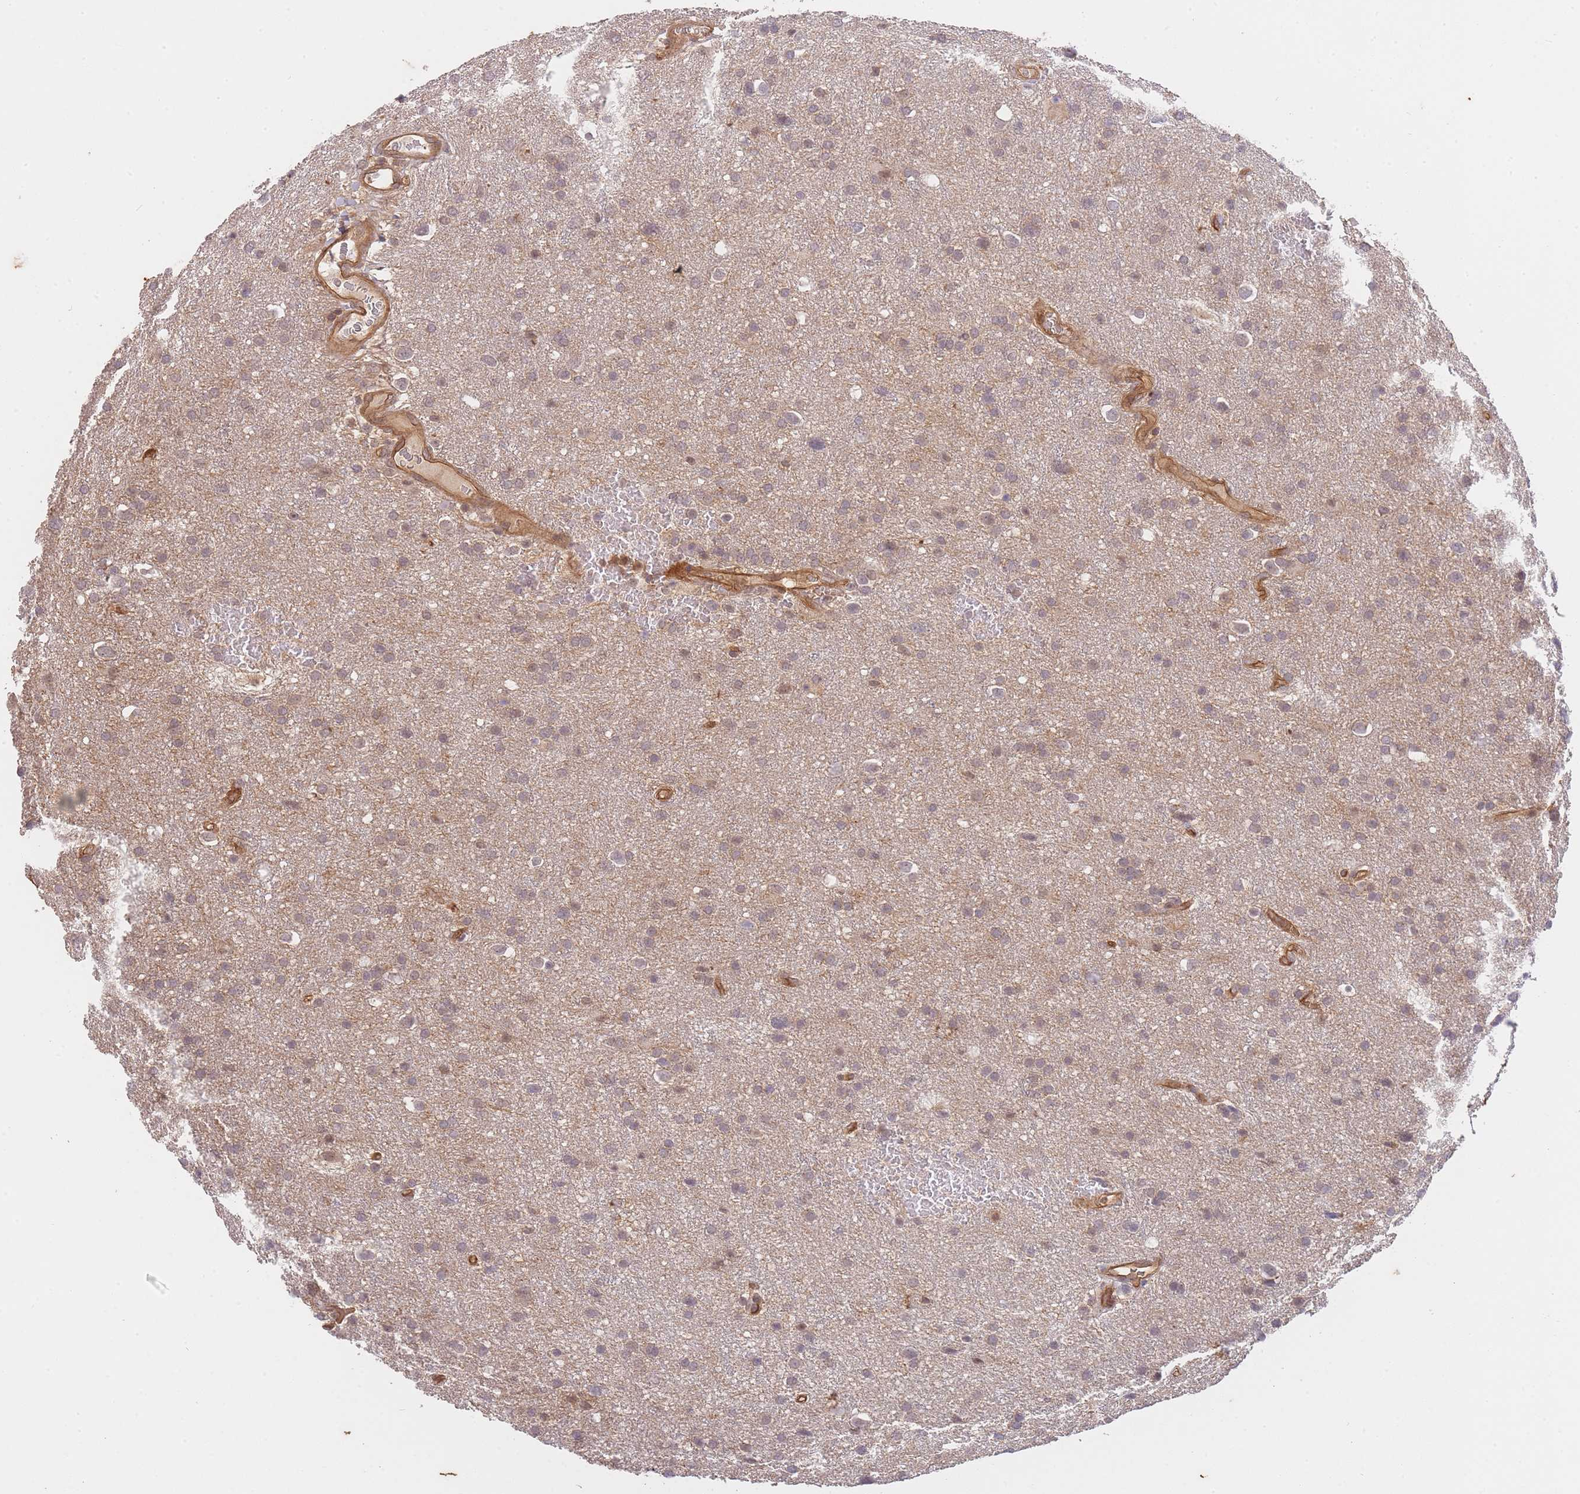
{"staining": {"intensity": "weak", "quantity": "25%-75%", "location": "cytoplasmic/membranous"}, "tissue": "glioma", "cell_type": "Tumor cells", "image_type": "cancer", "snomed": [{"axis": "morphology", "description": "Glioma, malignant, Low grade"}, {"axis": "topography", "description": "Brain"}], "caption": "Weak cytoplasmic/membranous positivity is appreciated in approximately 25%-75% of tumor cells in glioma.", "gene": "ST8SIA4", "patient": {"sex": "female", "age": 32}}